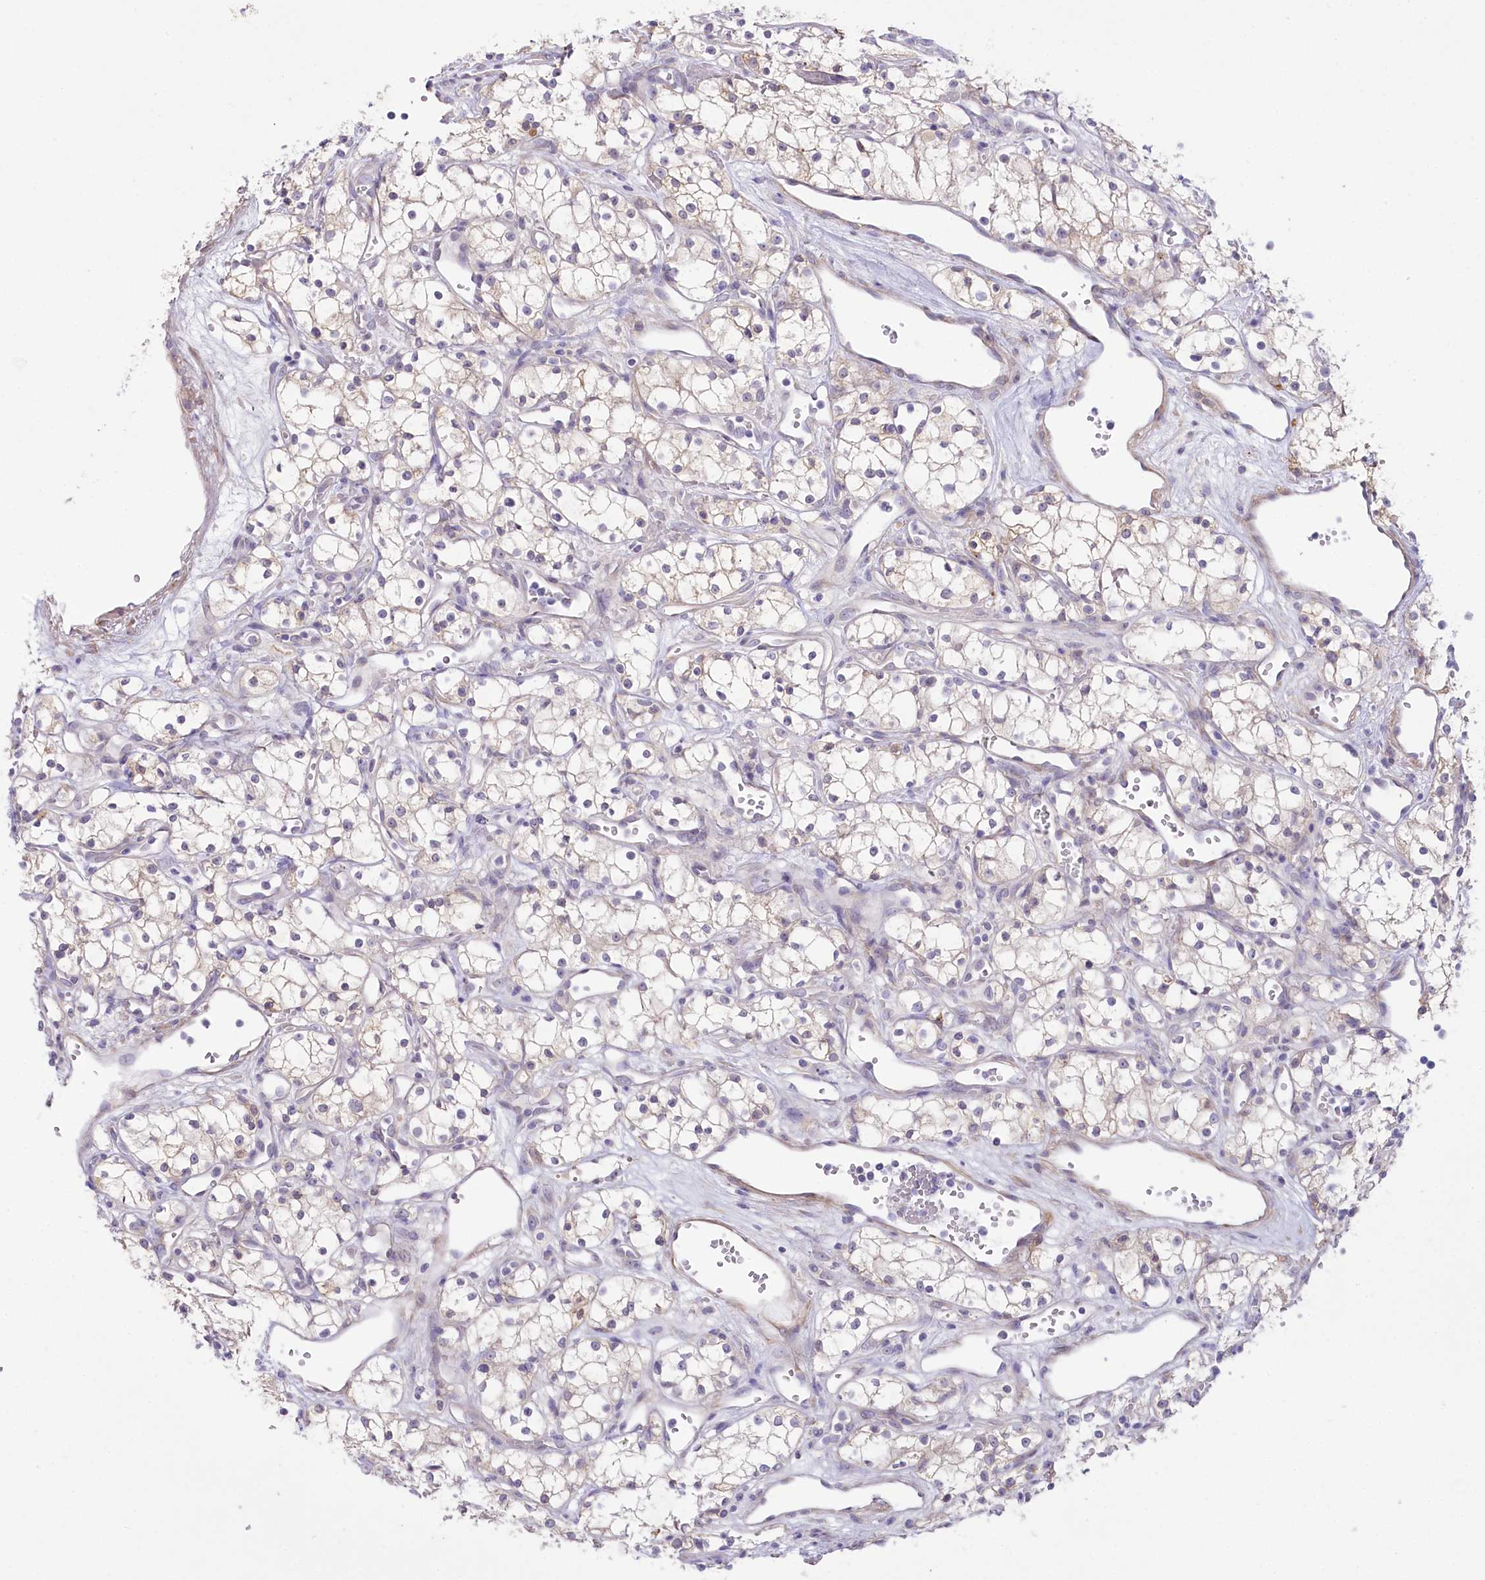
{"staining": {"intensity": "weak", "quantity": "25%-75%", "location": "cytoplasmic/membranous"}, "tissue": "renal cancer", "cell_type": "Tumor cells", "image_type": "cancer", "snomed": [{"axis": "morphology", "description": "Adenocarcinoma, NOS"}, {"axis": "topography", "description": "Kidney"}], "caption": "Immunohistochemistry staining of adenocarcinoma (renal), which demonstrates low levels of weak cytoplasmic/membranous expression in approximately 25%-75% of tumor cells indicating weak cytoplasmic/membranous protein positivity. The staining was performed using DAB (3,3'-diaminobenzidine) (brown) for protein detection and nuclei were counterstained in hematoxylin (blue).", "gene": "MYOZ1", "patient": {"sex": "male", "age": 59}}